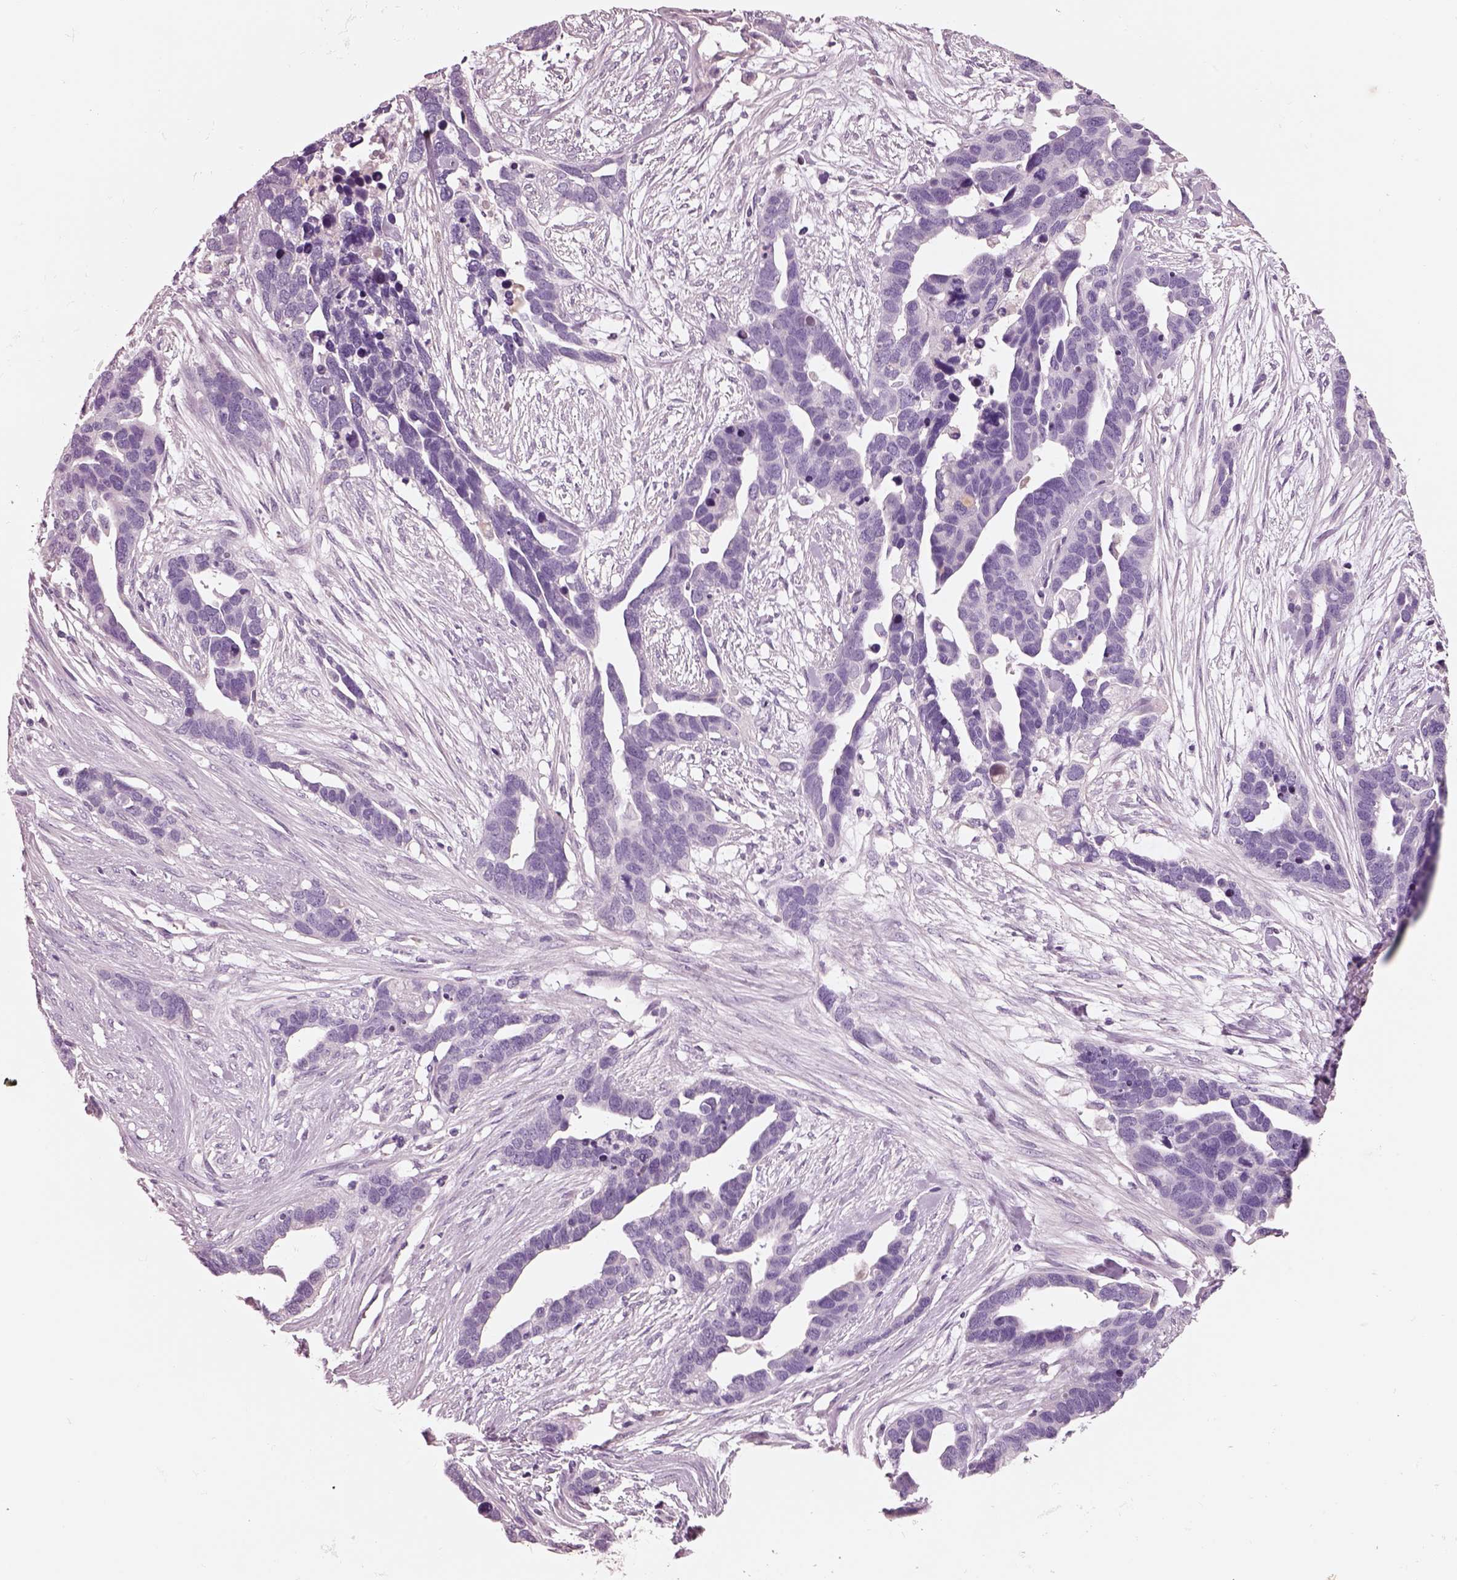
{"staining": {"intensity": "negative", "quantity": "none", "location": "none"}, "tissue": "ovarian cancer", "cell_type": "Tumor cells", "image_type": "cancer", "snomed": [{"axis": "morphology", "description": "Cystadenocarcinoma, serous, NOS"}, {"axis": "topography", "description": "Ovary"}], "caption": "Tumor cells are negative for protein expression in human ovarian serous cystadenocarcinoma. (Stains: DAB immunohistochemistry (IHC) with hematoxylin counter stain, Microscopy: brightfield microscopy at high magnification).", "gene": "IGLL1", "patient": {"sex": "female", "age": 54}}